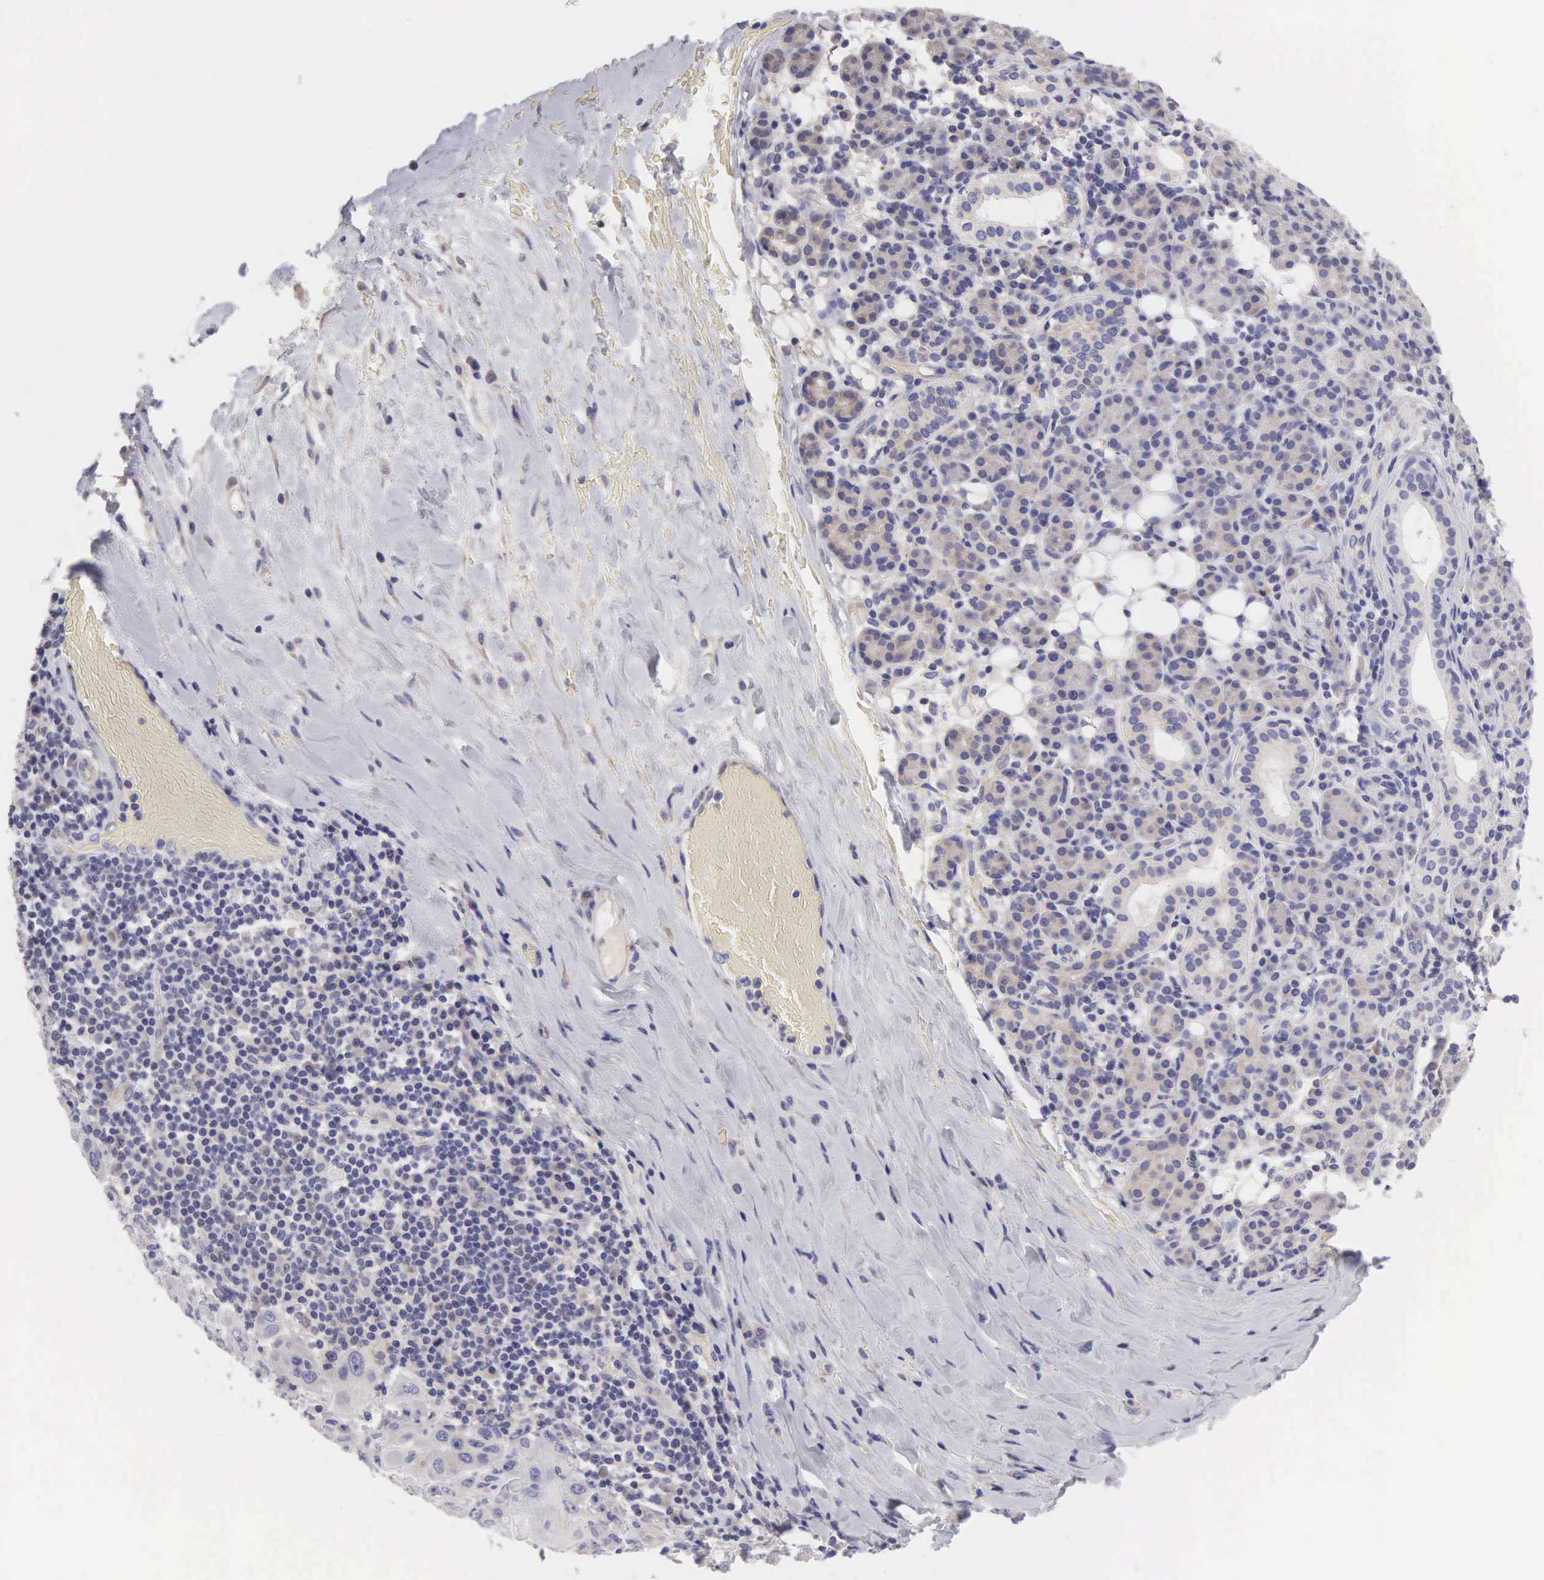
{"staining": {"intensity": "negative", "quantity": "none", "location": "none"}, "tissue": "skin cancer", "cell_type": "Tumor cells", "image_type": "cancer", "snomed": [{"axis": "morphology", "description": "Squamous cell carcinoma, NOS"}, {"axis": "topography", "description": "Skin"}], "caption": "The immunohistochemistry (IHC) micrograph has no significant expression in tumor cells of squamous cell carcinoma (skin) tissue.", "gene": "SLITRK4", "patient": {"sex": "male", "age": 84}}